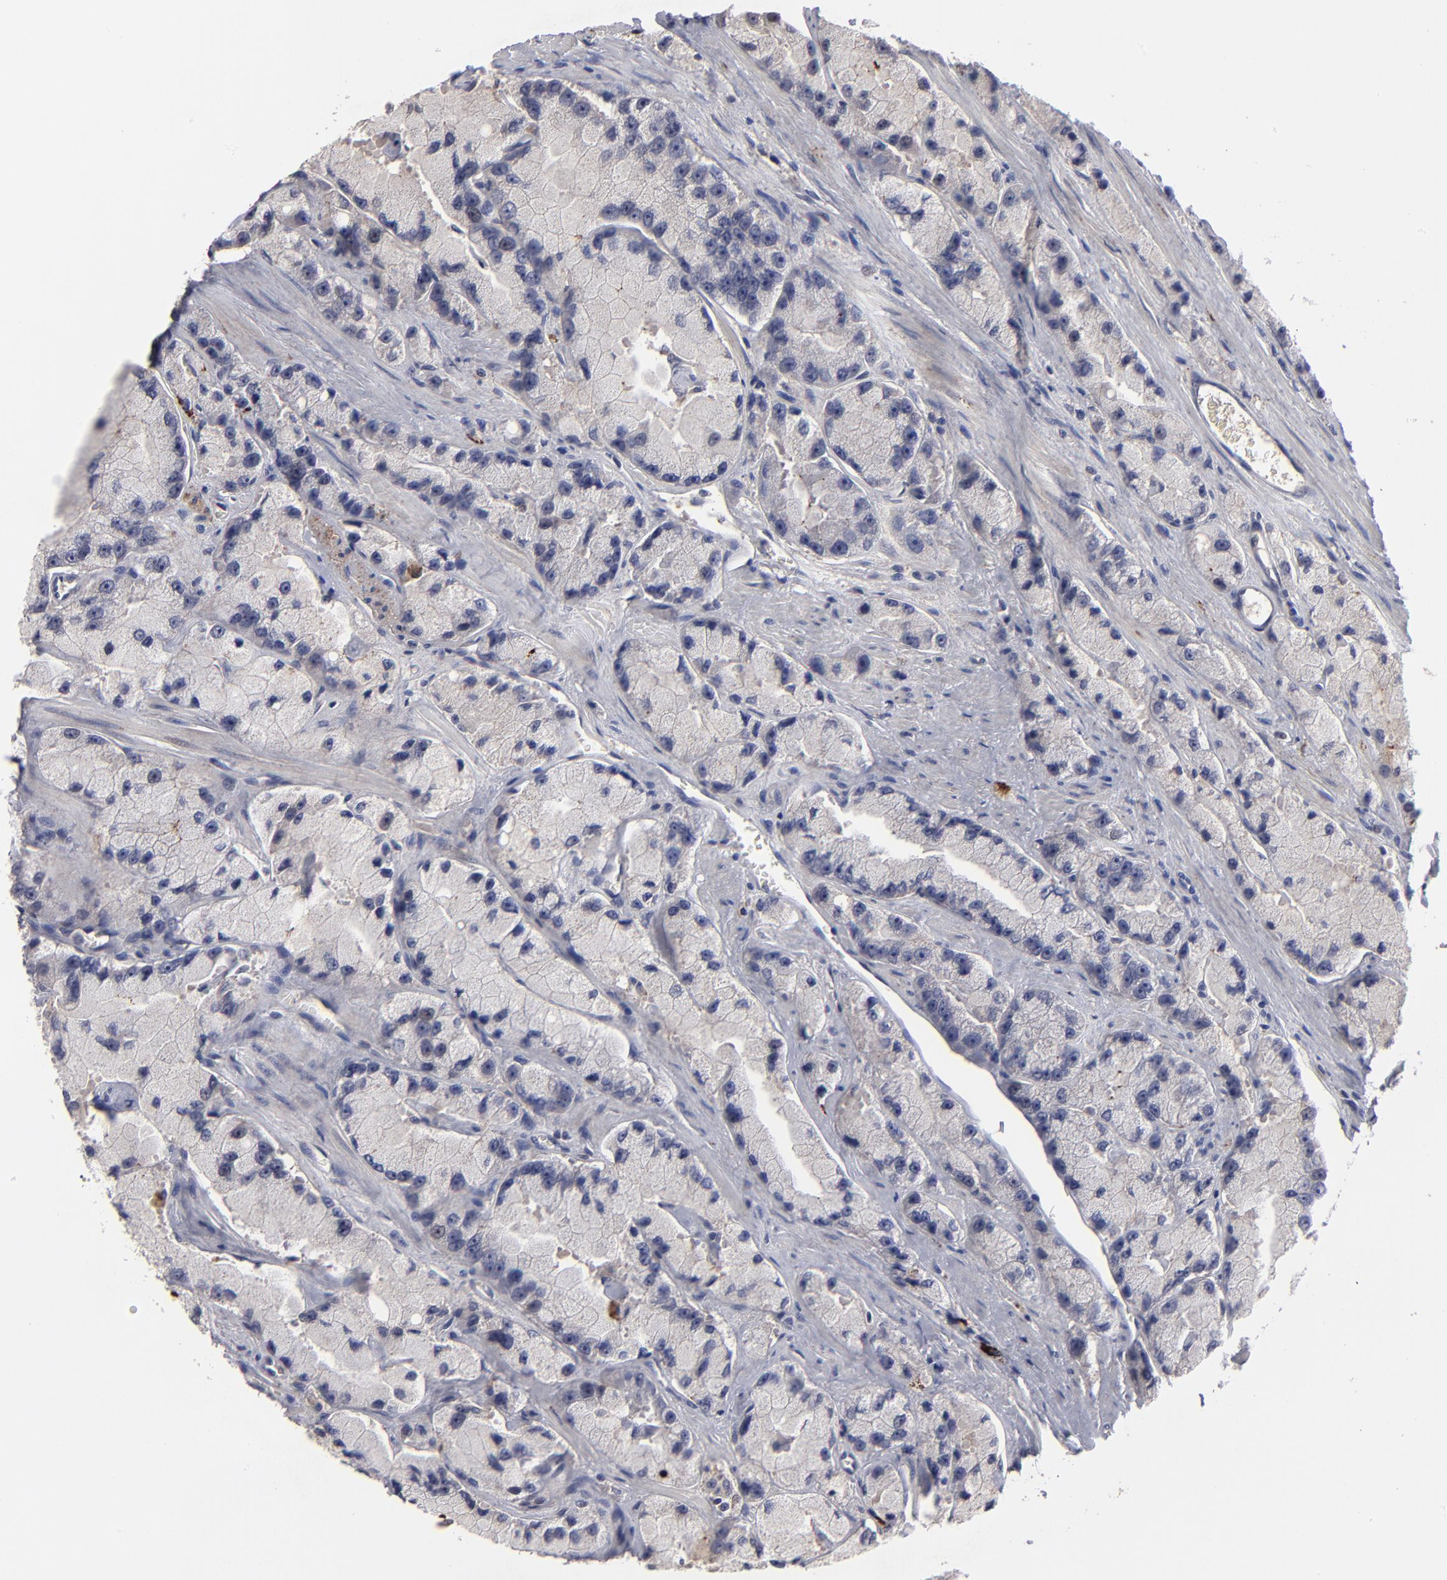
{"staining": {"intensity": "negative", "quantity": "none", "location": "none"}, "tissue": "prostate cancer", "cell_type": "Tumor cells", "image_type": "cancer", "snomed": [{"axis": "morphology", "description": "Adenocarcinoma, High grade"}, {"axis": "topography", "description": "Prostate"}], "caption": "This is a photomicrograph of IHC staining of prostate cancer (high-grade adenocarcinoma), which shows no expression in tumor cells.", "gene": "GPM6B", "patient": {"sex": "male", "age": 58}}